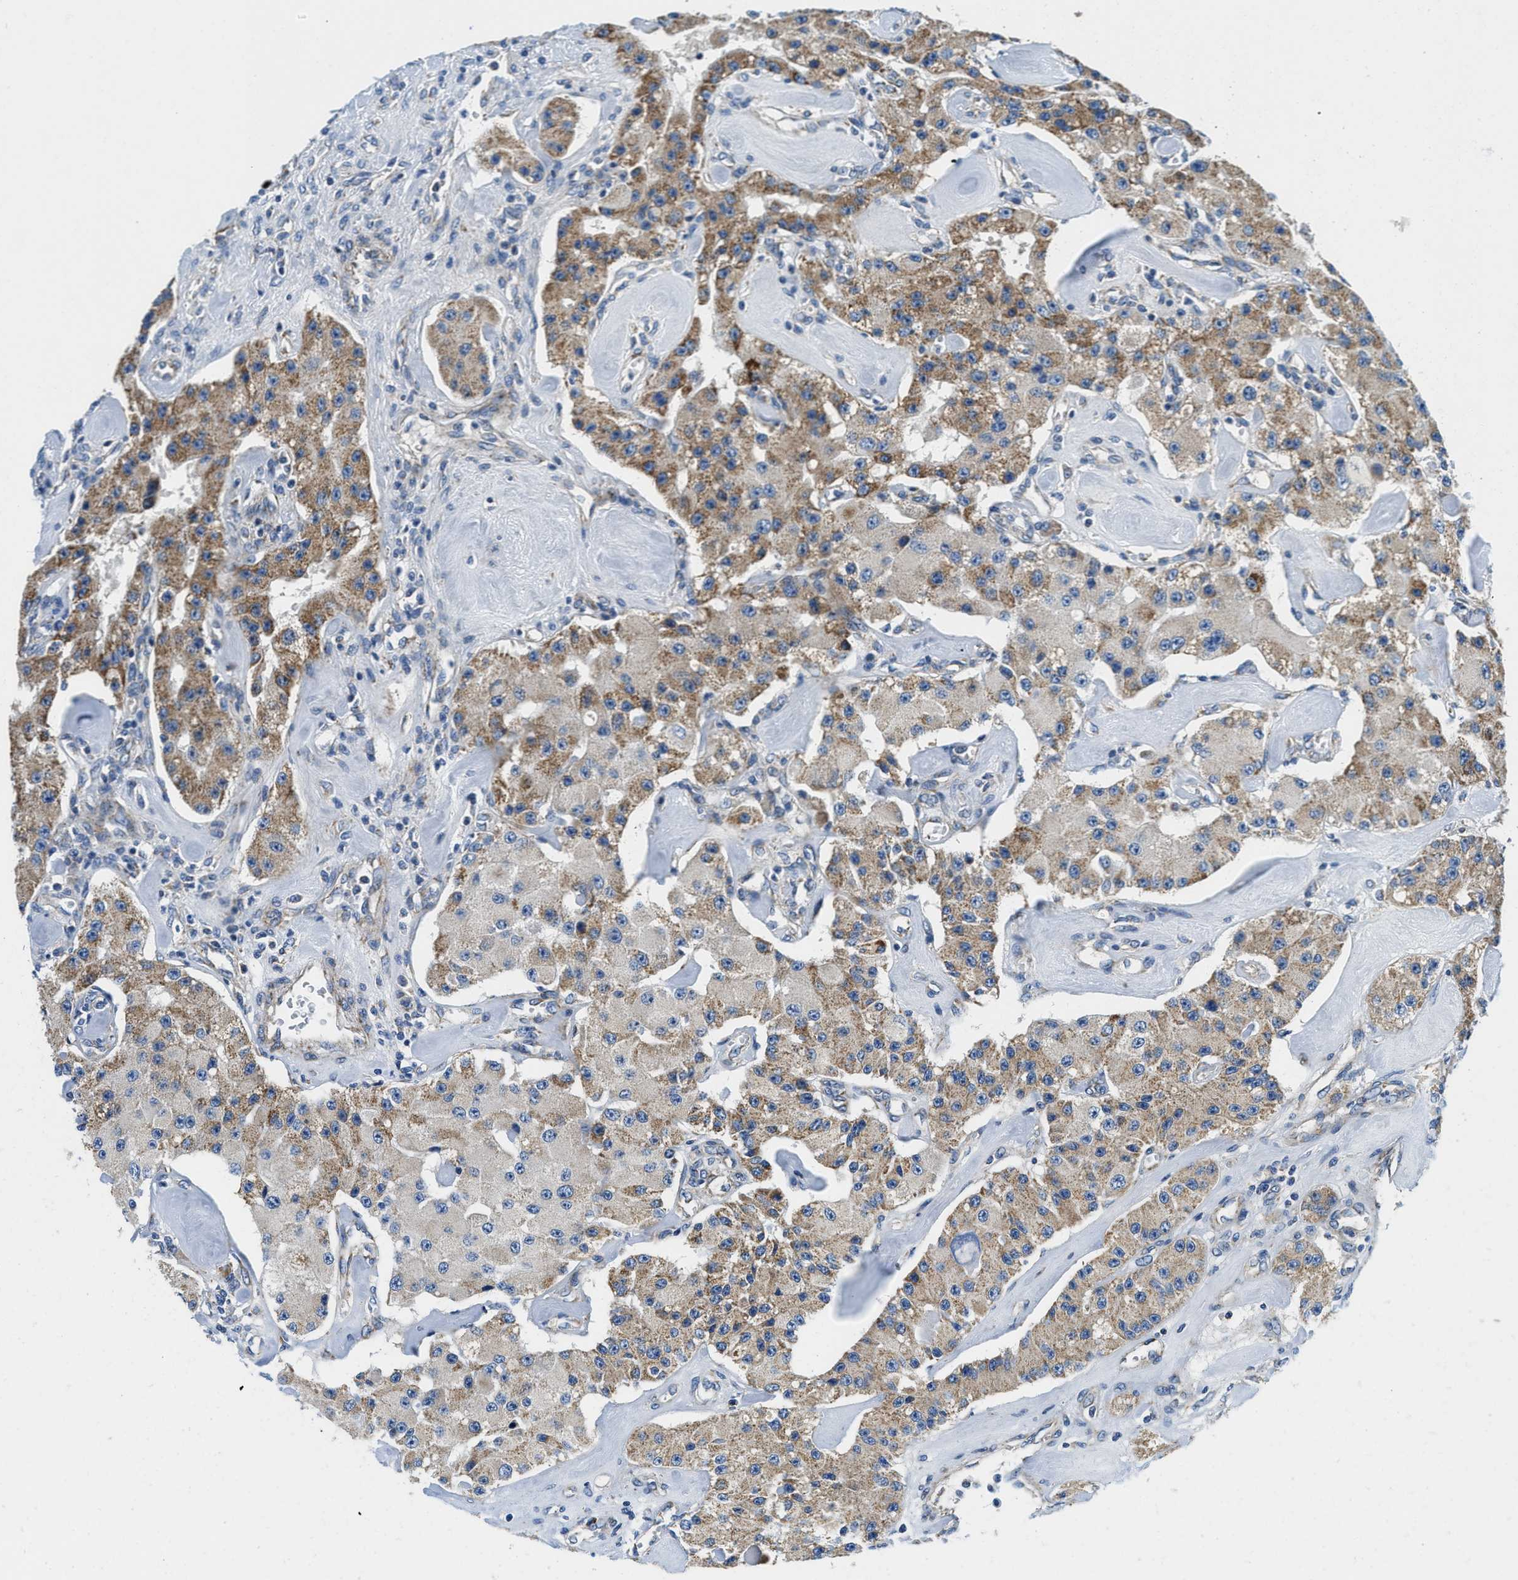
{"staining": {"intensity": "moderate", "quantity": "25%-75%", "location": "cytoplasmic/membranous"}, "tissue": "carcinoid", "cell_type": "Tumor cells", "image_type": "cancer", "snomed": [{"axis": "morphology", "description": "Carcinoid, malignant, NOS"}, {"axis": "topography", "description": "Pancreas"}], "caption": "This micrograph displays carcinoid (malignant) stained with immunohistochemistry (IHC) to label a protein in brown. The cytoplasmic/membranous of tumor cells show moderate positivity for the protein. Nuclei are counter-stained blue.", "gene": "SAMD4B", "patient": {"sex": "male", "age": 41}}